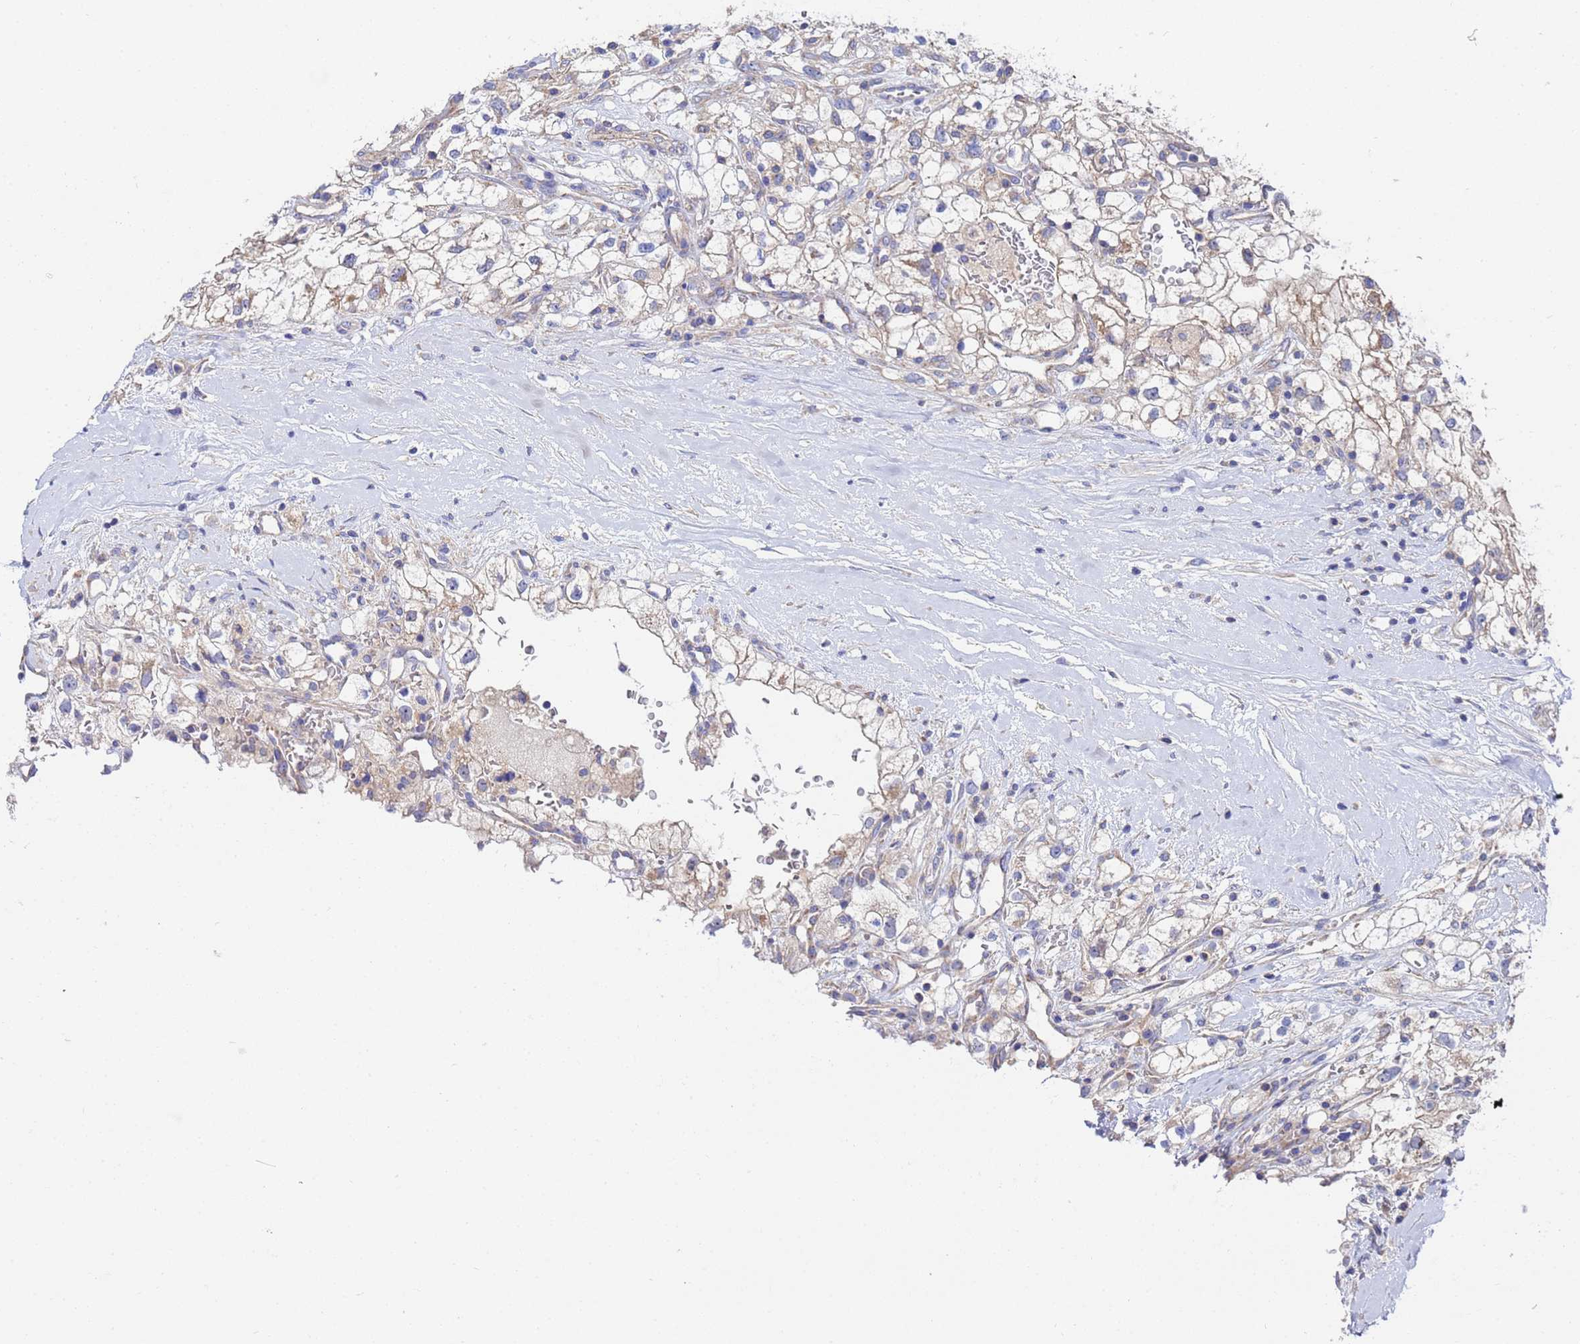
{"staining": {"intensity": "weak", "quantity": "25%-75%", "location": "cytoplasmic/membranous"}, "tissue": "renal cancer", "cell_type": "Tumor cells", "image_type": "cancer", "snomed": [{"axis": "morphology", "description": "Adenocarcinoma, NOS"}, {"axis": "topography", "description": "Kidney"}], "caption": "Adenocarcinoma (renal) stained with a protein marker reveals weak staining in tumor cells.", "gene": "FAHD2A", "patient": {"sex": "male", "age": 59}}